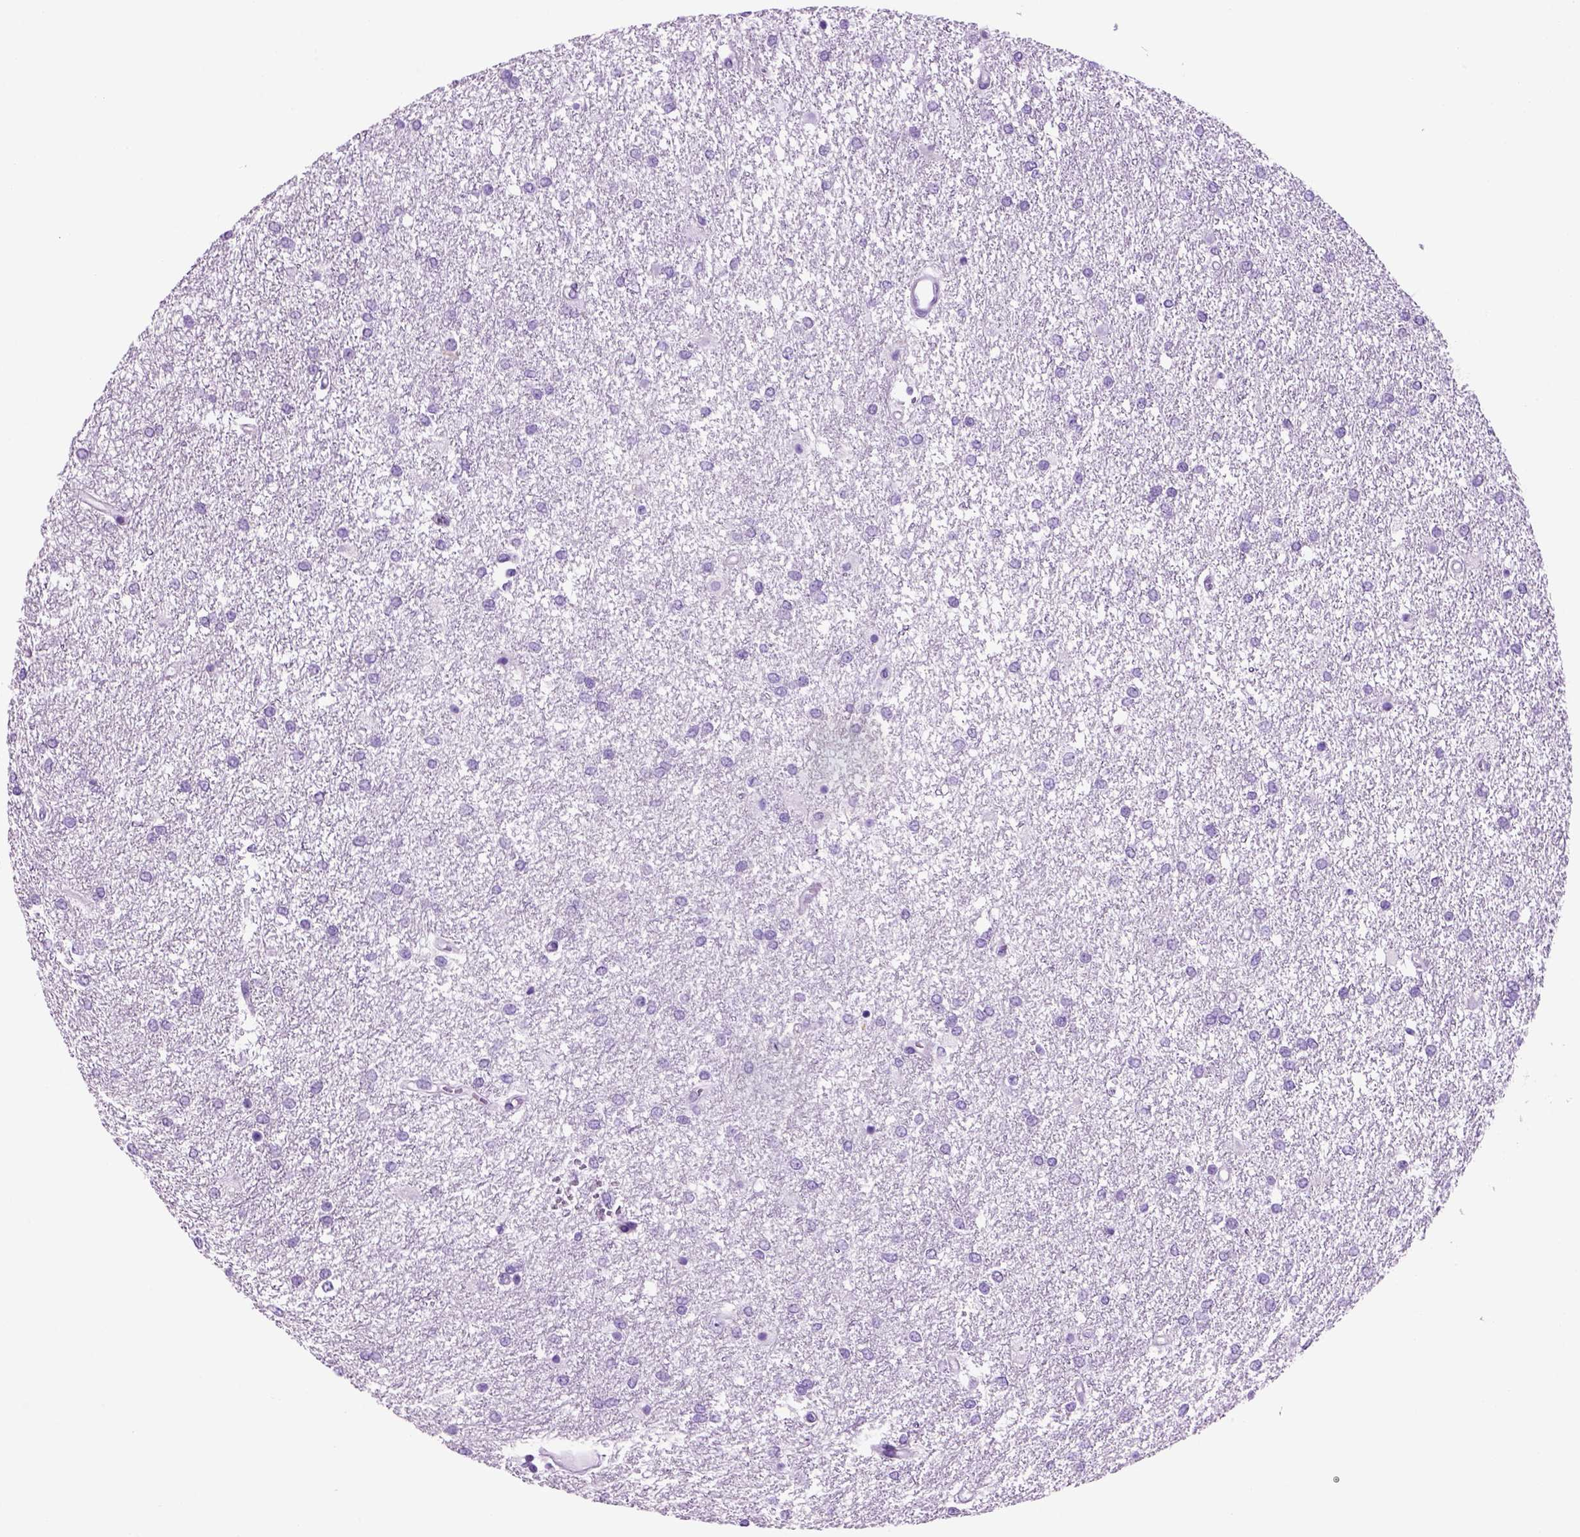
{"staining": {"intensity": "negative", "quantity": "none", "location": "none"}, "tissue": "glioma", "cell_type": "Tumor cells", "image_type": "cancer", "snomed": [{"axis": "morphology", "description": "Glioma, malignant, High grade"}, {"axis": "topography", "description": "Brain"}], "caption": "Tumor cells are negative for protein expression in human malignant glioma (high-grade).", "gene": "HHIPL2", "patient": {"sex": "female", "age": 61}}